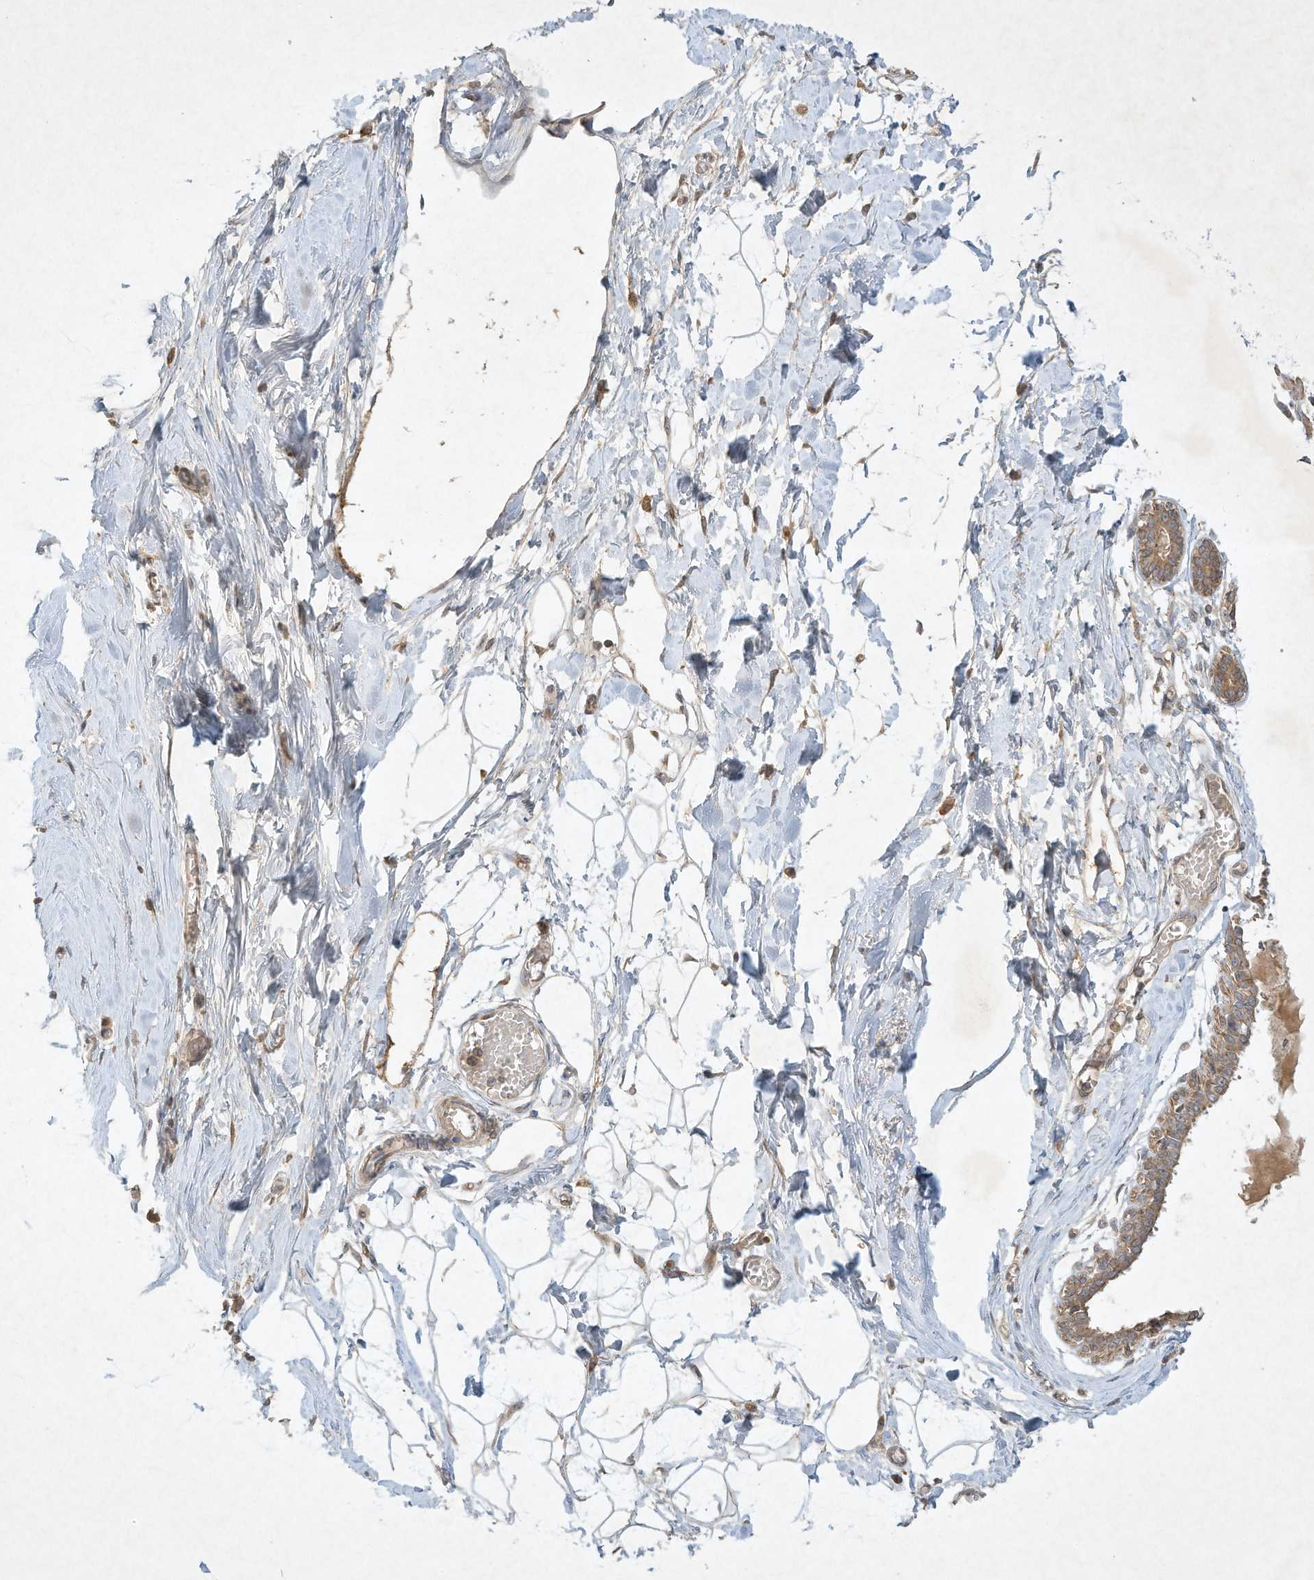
{"staining": {"intensity": "weak", "quantity": ">75%", "location": "cytoplasmic/membranous"}, "tissue": "breast", "cell_type": "Adipocytes", "image_type": "normal", "snomed": [{"axis": "morphology", "description": "Normal tissue, NOS"}, {"axis": "topography", "description": "Breast"}], "caption": "A low amount of weak cytoplasmic/membranous expression is seen in about >75% of adipocytes in normal breast. (IHC, brightfield microscopy, high magnification).", "gene": "BTRC", "patient": {"sex": "female", "age": 27}}